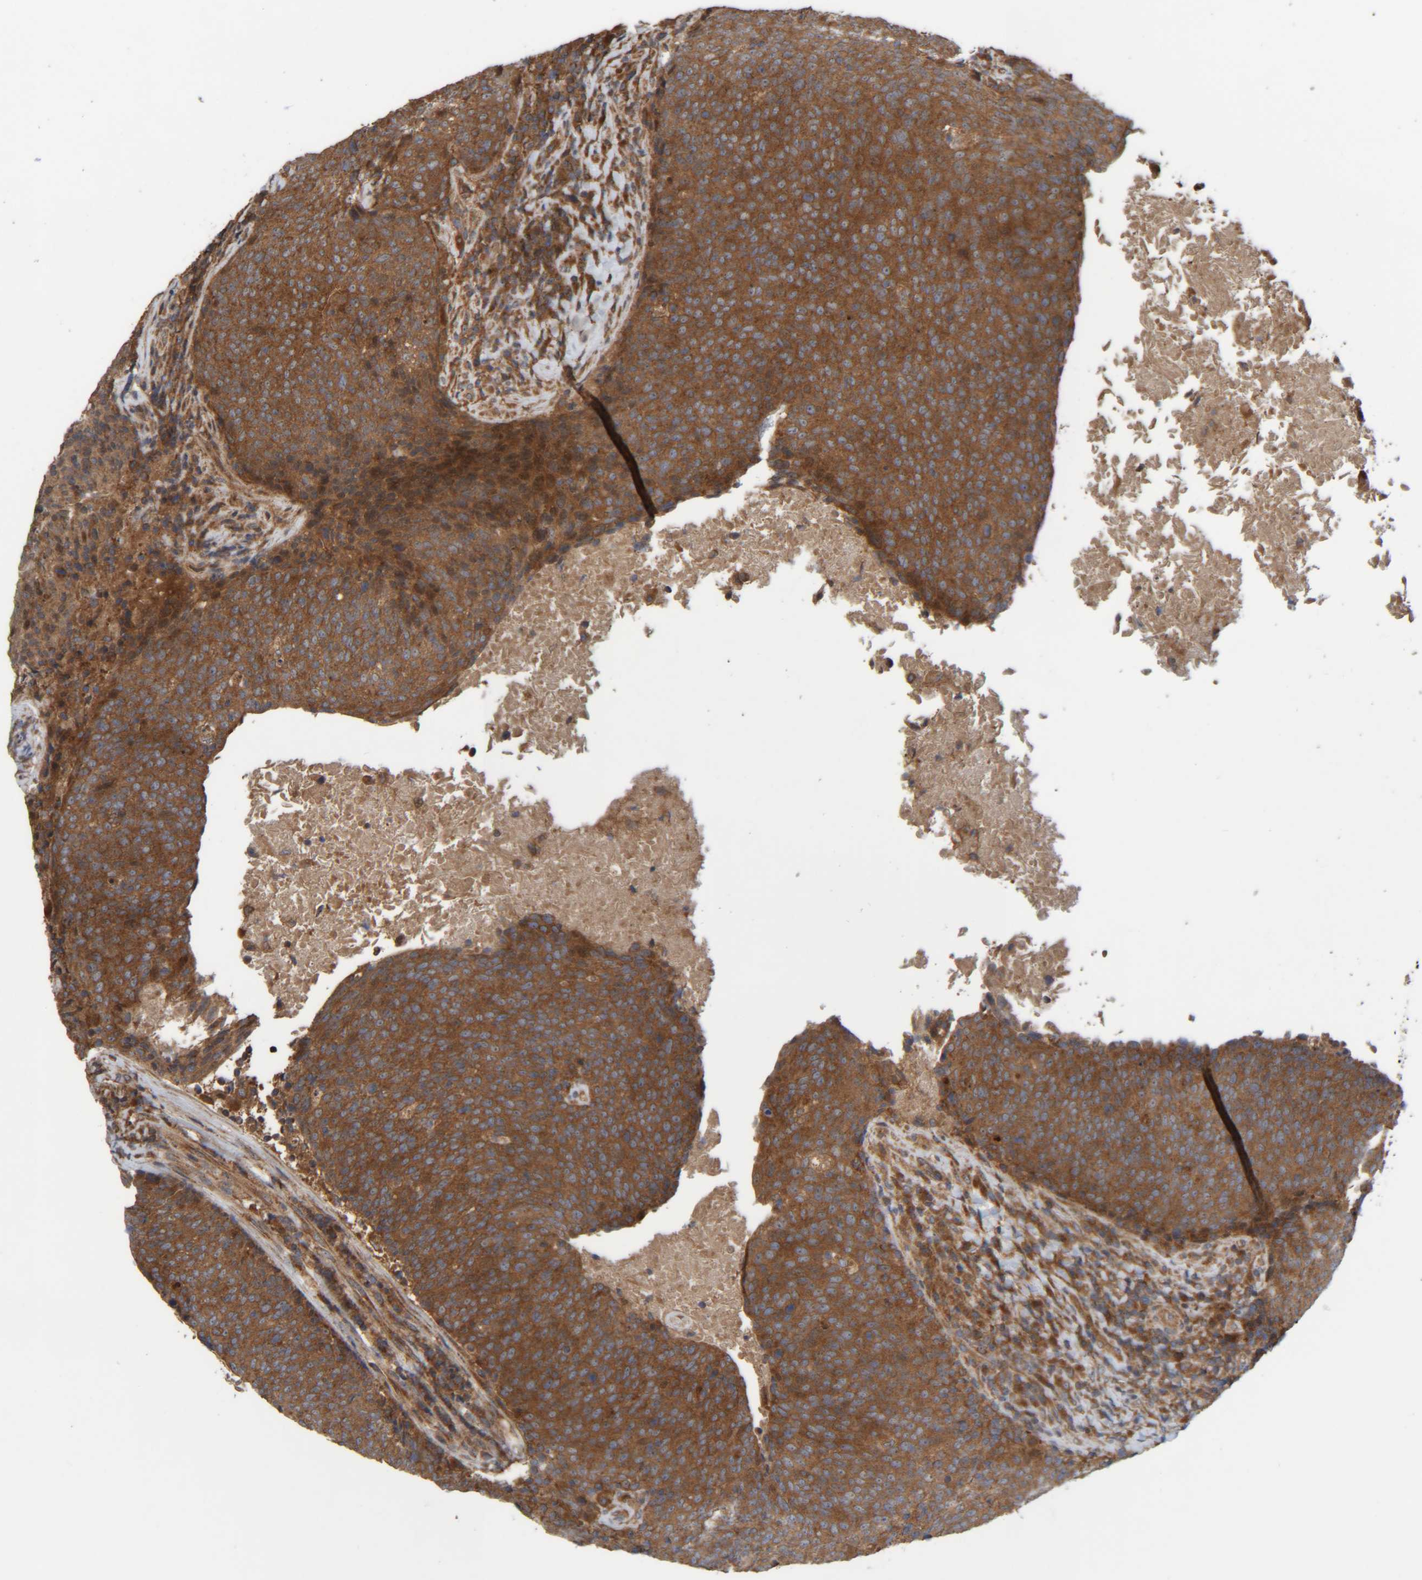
{"staining": {"intensity": "strong", "quantity": ">75%", "location": "cytoplasmic/membranous"}, "tissue": "head and neck cancer", "cell_type": "Tumor cells", "image_type": "cancer", "snomed": [{"axis": "morphology", "description": "Squamous cell carcinoma, NOS"}, {"axis": "morphology", "description": "Squamous cell carcinoma, metastatic, NOS"}, {"axis": "topography", "description": "Lymph node"}, {"axis": "topography", "description": "Head-Neck"}], "caption": "Immunohistochemical staining of squamous cell carcinoma (head and neck) demonstrates high levels of strong cytoplasmic/membranous protein staining in about >75% of tumor cells.", "gene": "CCDC57", "patient": {"sex": "male", "age": 62}}